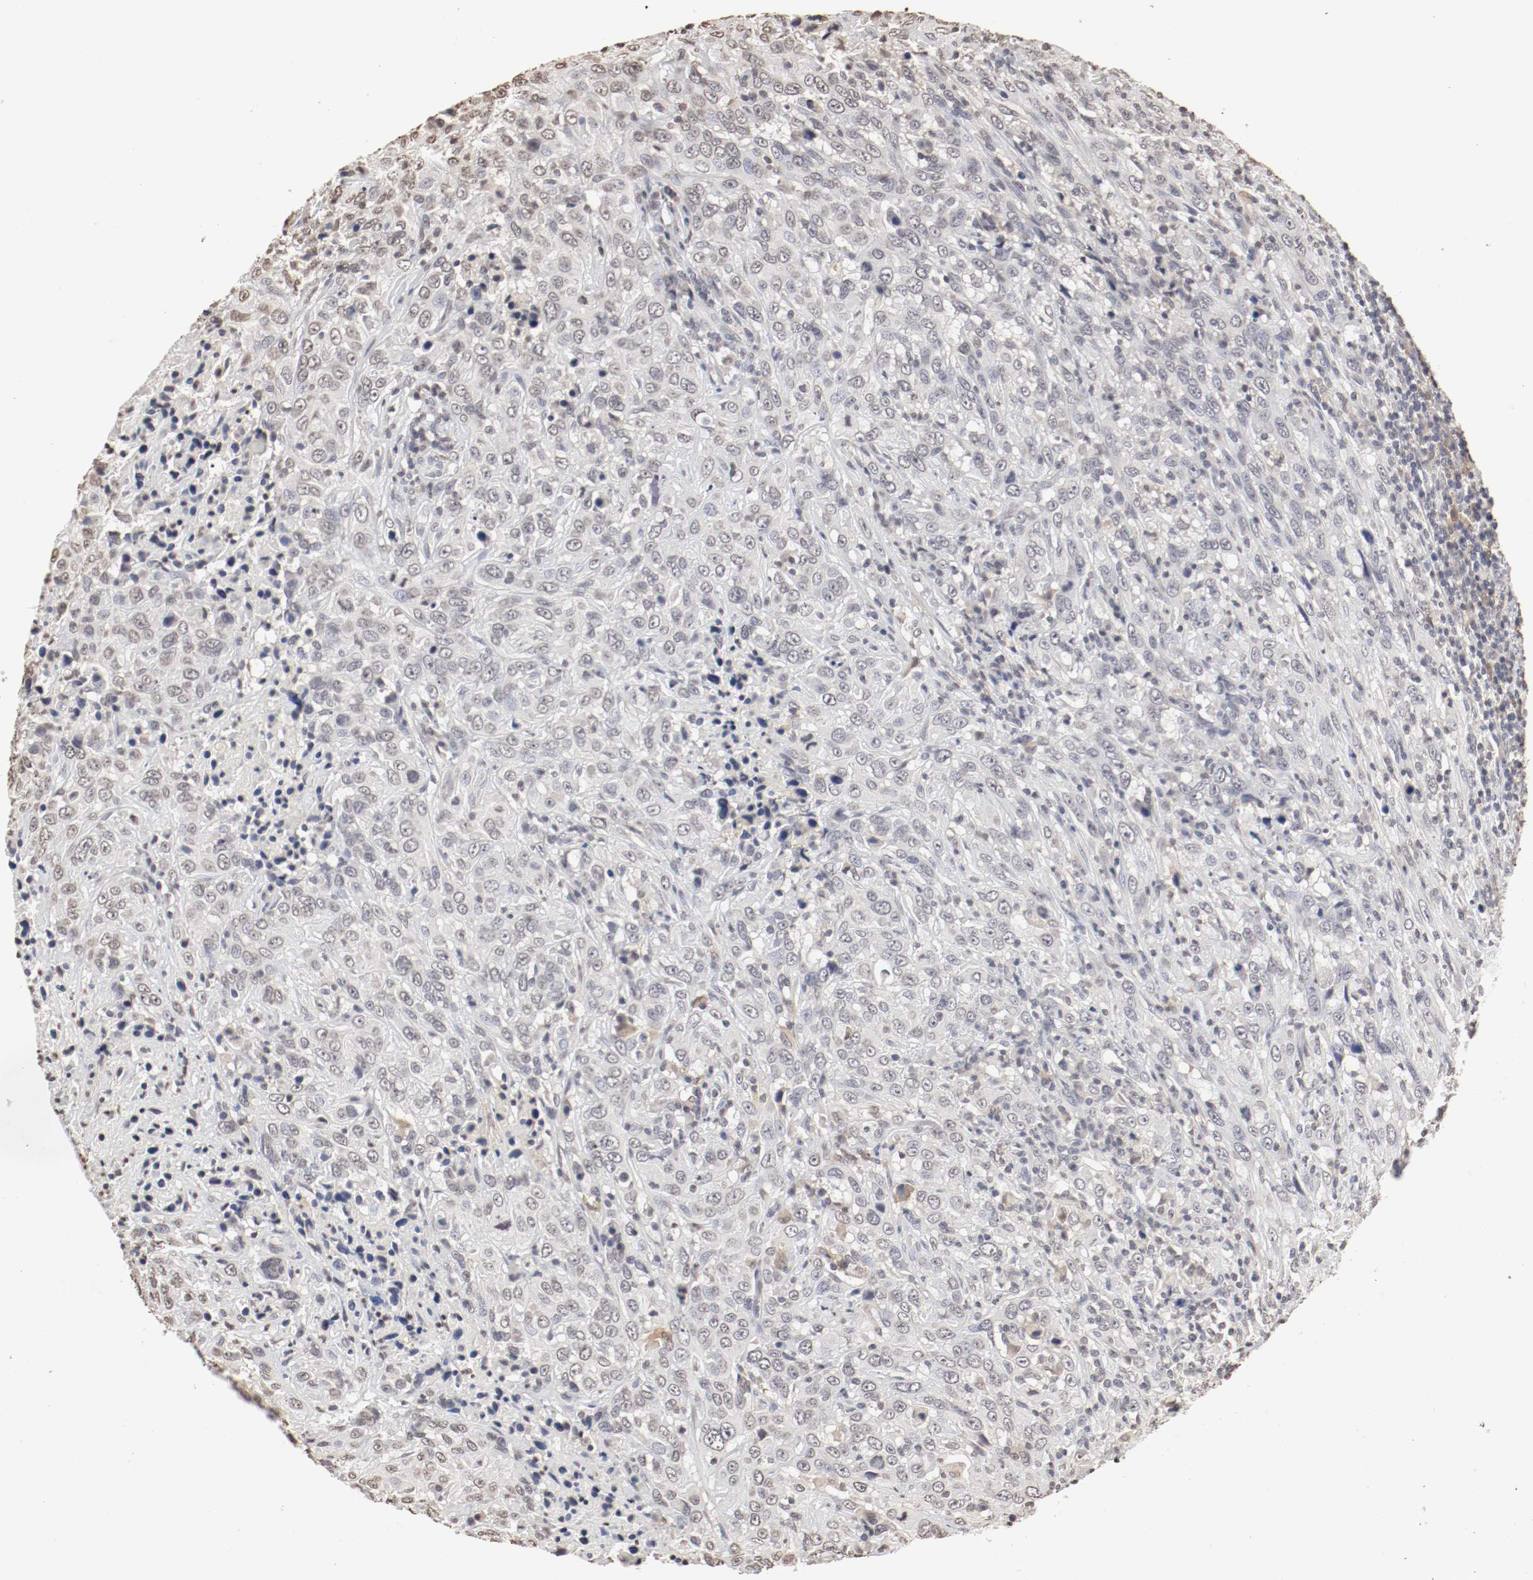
{"staining": {"intensity": "negative", "quantity": "none", "location": "none"}, "tissue": "urothelial cancer", "cell_type": "Tumor cells", "image_type": "cancer", "snomed": [{"axis": "morphology", "description": "Urothelial carcinoma, High grade"}, {"axis": "topography", "description": "Urinary bladder"}], "caption": "Protein analysis of urothelial cancer demonstrates no significant positivity in tumor cells. The staining is performed using DAB (3,3'-diaminobenzidine) brown chromogen with nuclei counter-stained in using hematoxylin.", "gene": "WASL", "patient": {"sex": "male", "age": 61}}